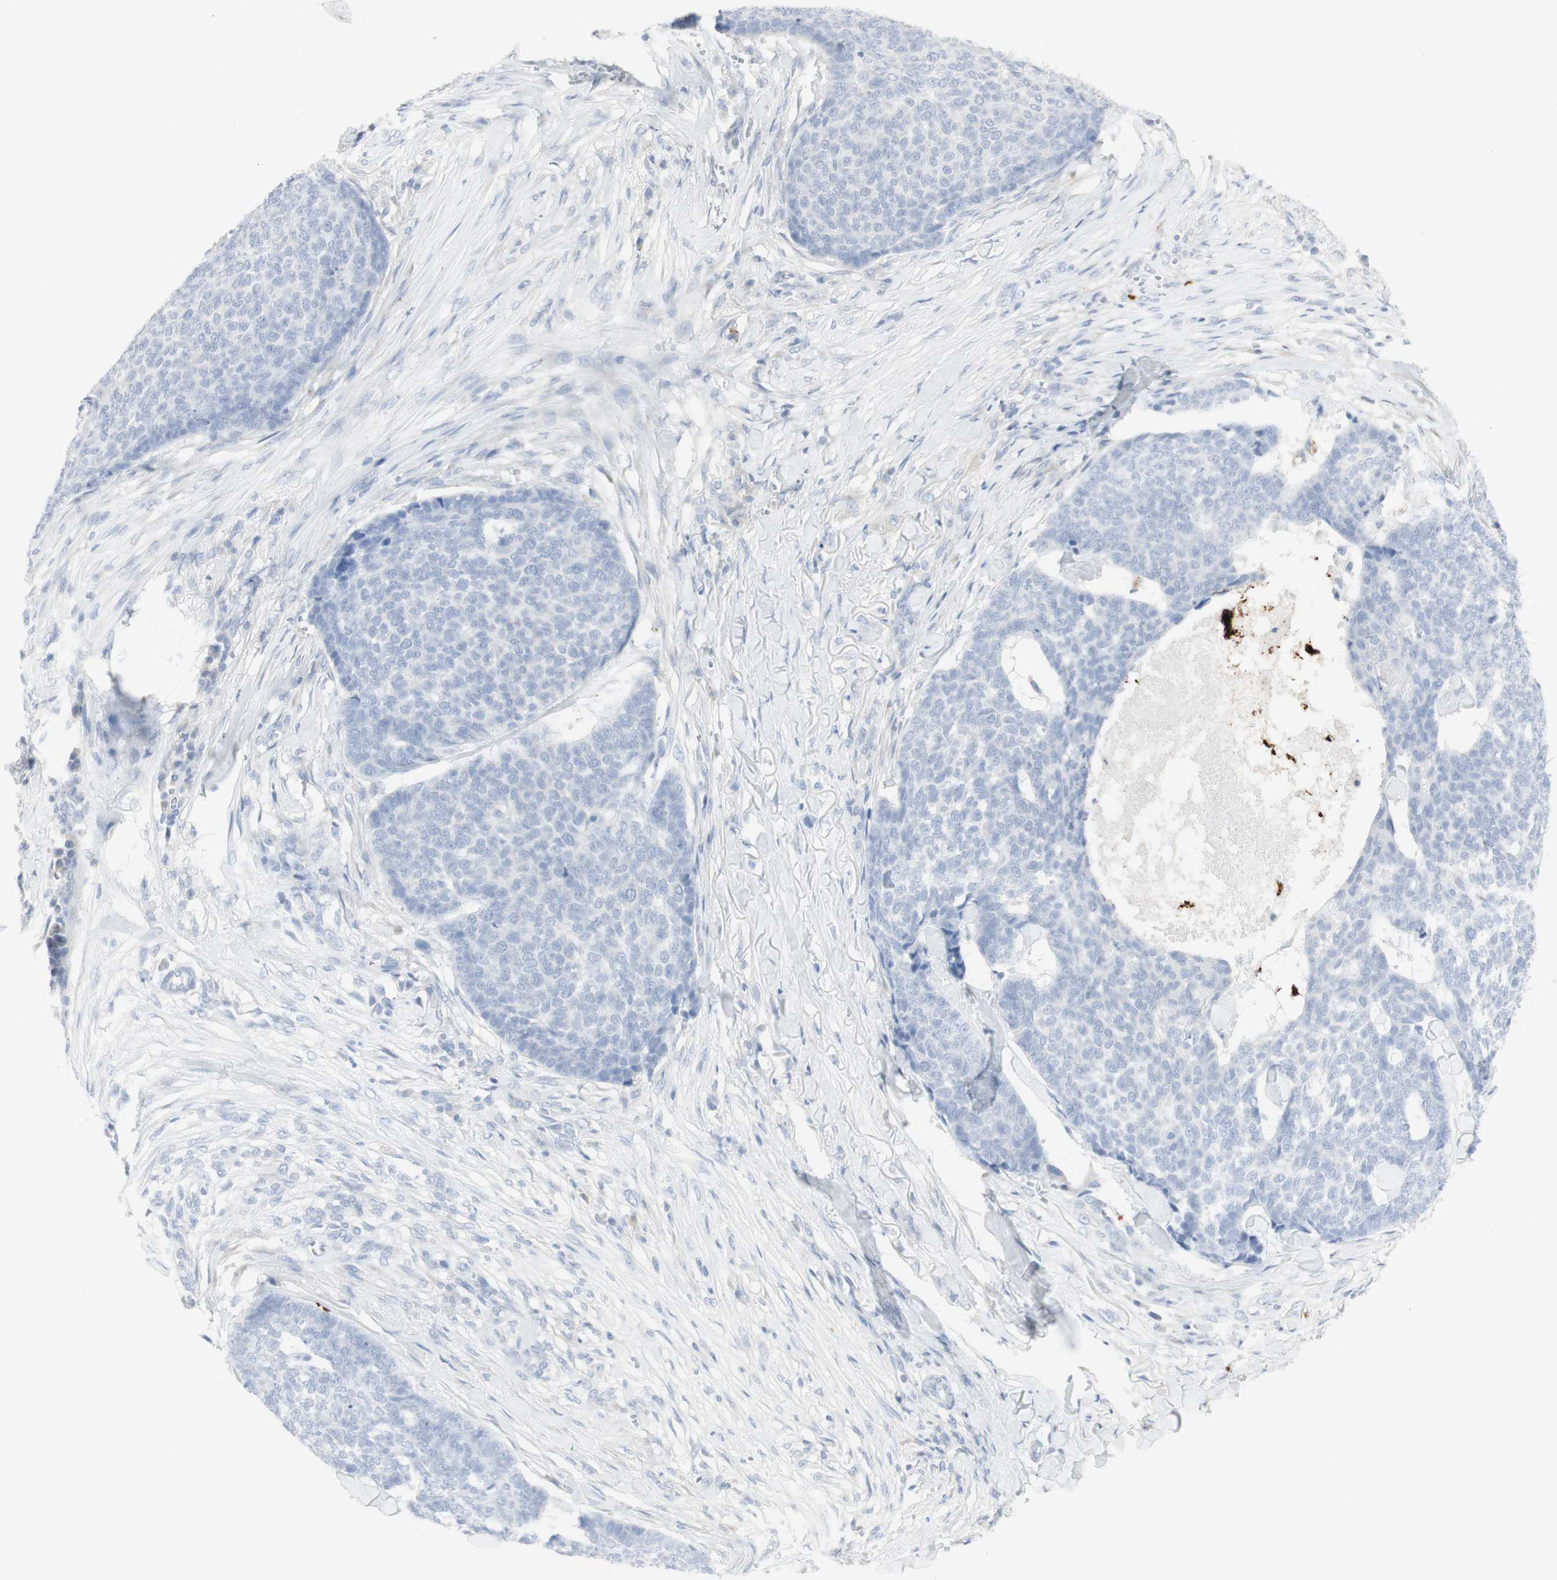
{"staining": {"intensity": "negative", "quantity": "none", "location": "none"}, "tissue": "skin cancer", "cell_type": "Tumor cells", "image_type": "cancer", "snomed": [{"axis": "morphology", "description": "Basal cell carcinoma"}, {"axis": "topography", "description": "Skin"}], "caption": "Tumor cells show no significant staining in skin cancer (basal cell carcinoma). (Stains: DAB immunohistochemistry with hematoxylin counter stain, Microscopy: brightfield microscopy at high magnification).", "gene": "CD207", "patient": {"sex": "male", "age": 84}}